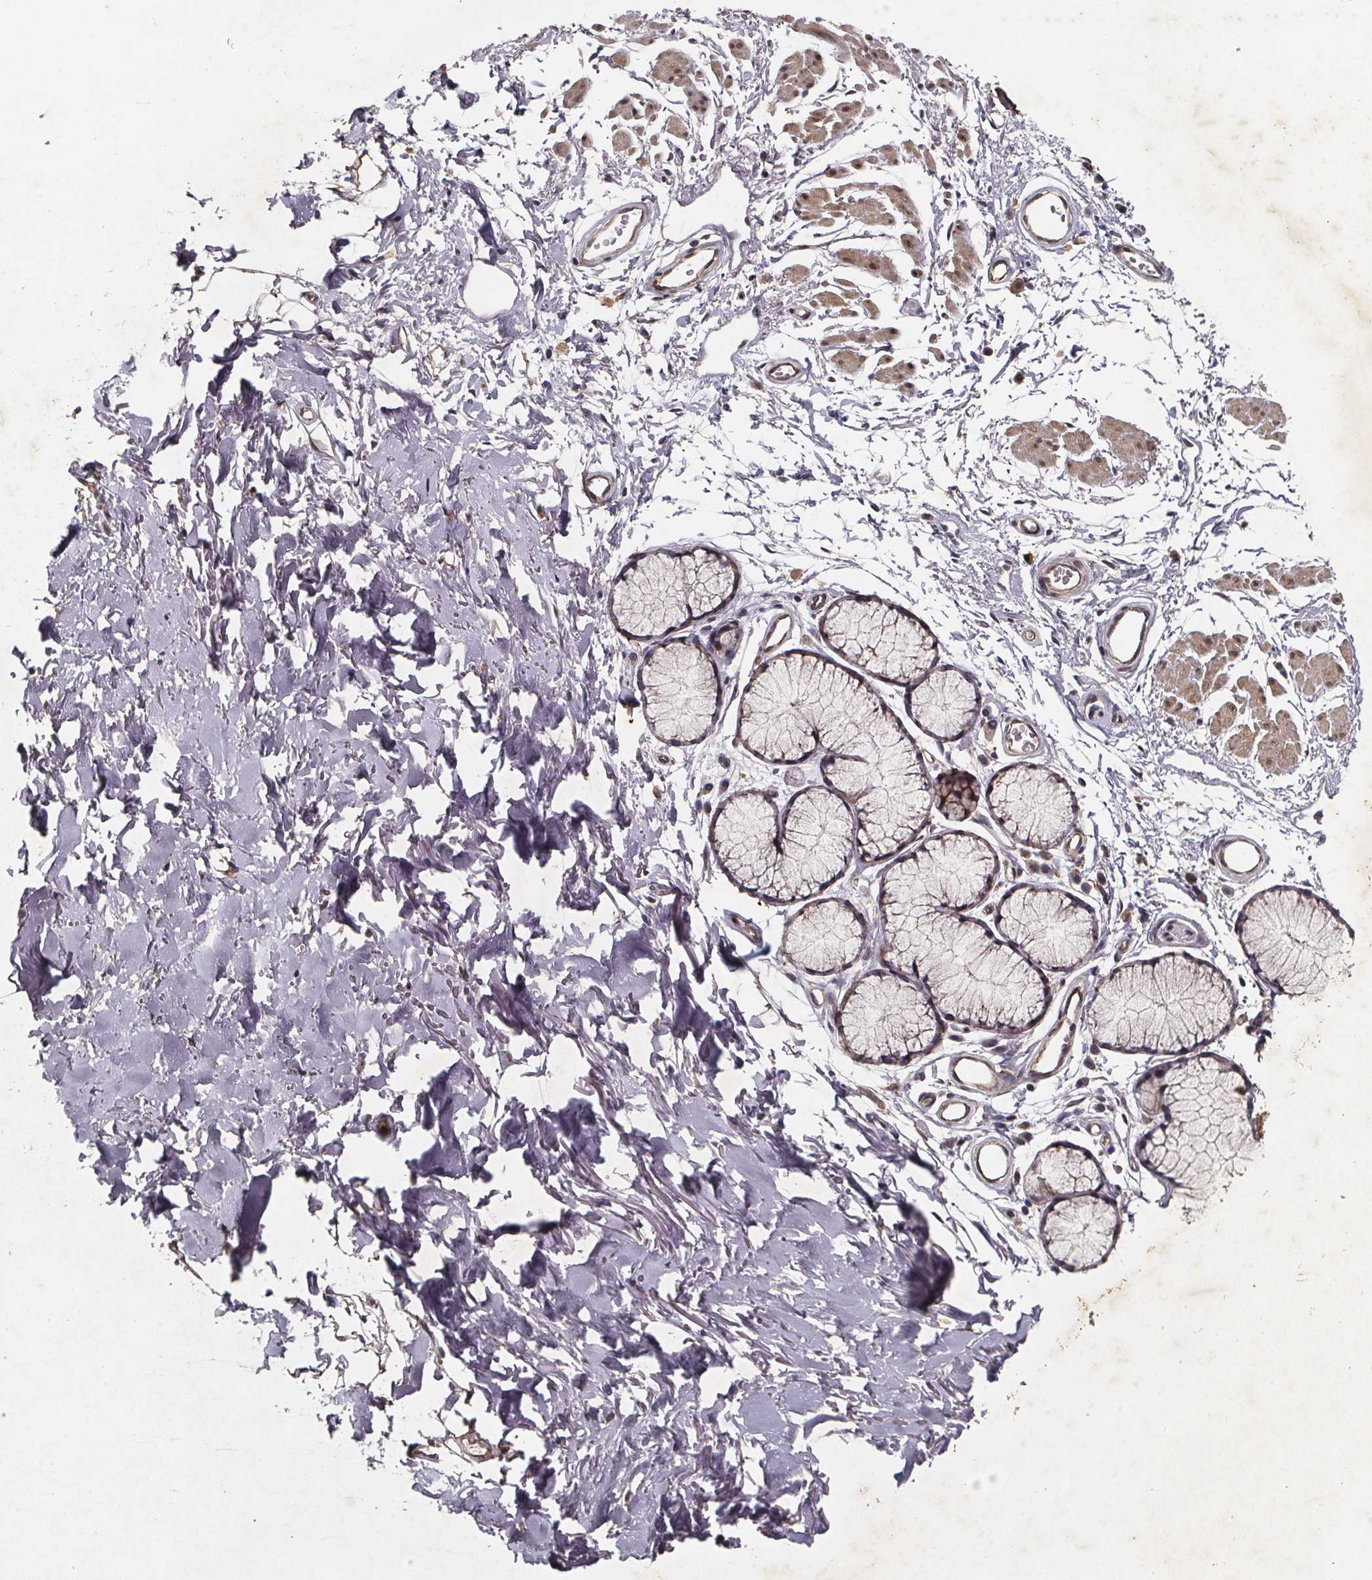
{"staining": {"intensity": "moderate", "quantity": "<25%", "location": "cytoplasmic/membranous"}, "tissue": "adipose tissue", "cell_type": "Adipocytes", "image_type": "normal", "snomed": [{"axis": "morphology", "description": "Normal tissue, NOS"}, {"axis": "topography", "description": "Cartilage tissue"}, {"axis": "topography", "description": "Bronchus"}], "caption": "Adipose tissue was stained to show a protein in brown. There is low levels of moderate cytoplasmic/membranous expression in about <25% of adipocytes. (DAB (3,3'-diaminobenzidine) = brown stain, brightfield microscopy at high magnification).", "gene": "PIERCE2", "patient": {"sex": "female", "age": 79}}